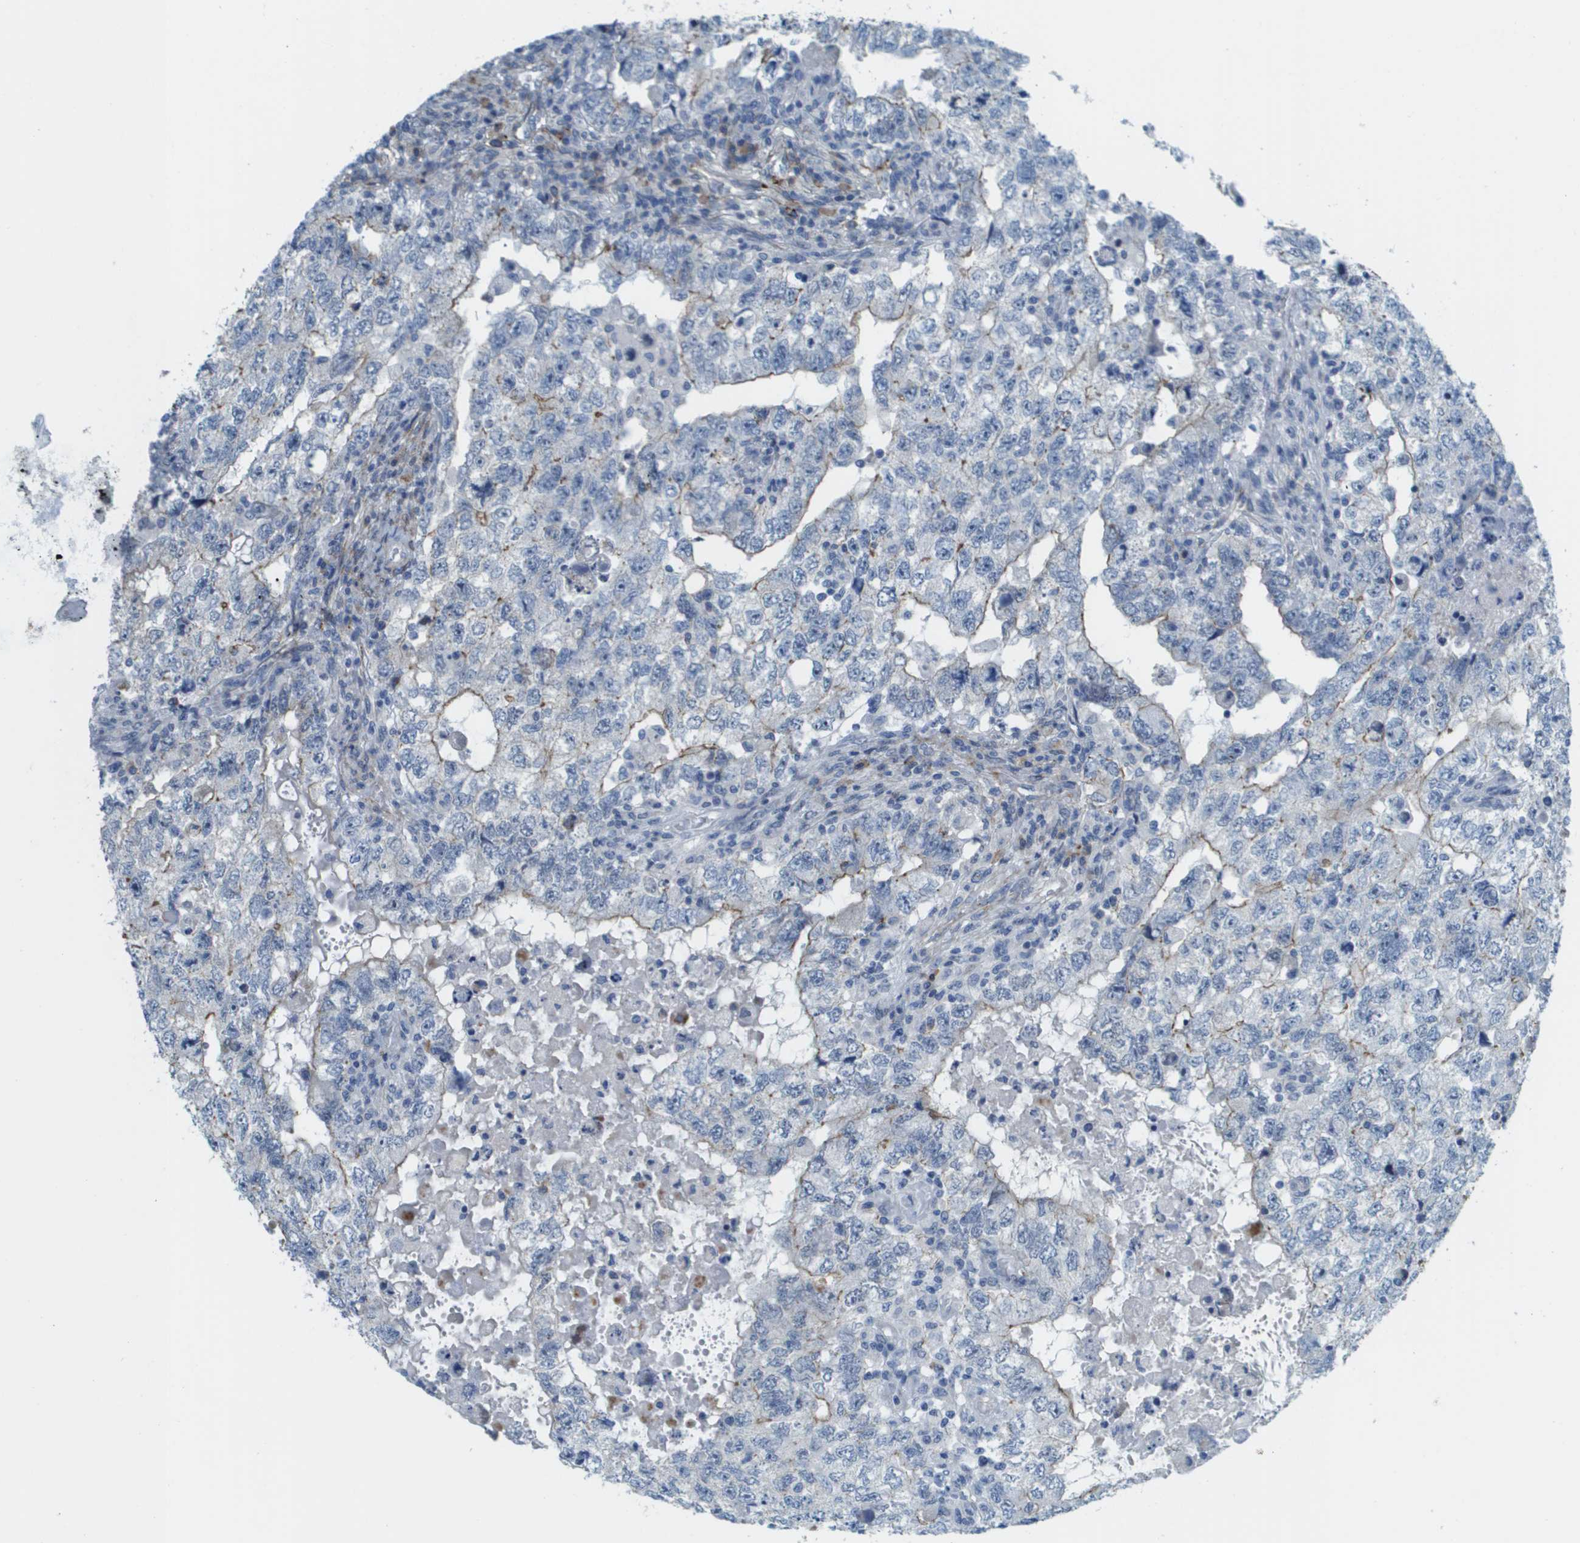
{"staining": {"intensity": "weak", "quantity": "<25%", "location": "cytoplasmic/membranous"}, "tissue": "testis cancer", "cell_type": "Tumor cells", "image_type": "cancer", "snomed": [{"axis": "morphology", "description": "Carcinoma, Embryonal, NOS"}, {"axis": "topography", "description": "Testis"}], "caption": "There is no significant expression in tumor cells of testis cancer. Brightfield microscopy of IHC stained with DAB (brown) and hematoxylin (blue), captured at high magnification.", "gene": "SDC1", "patient": {"sex": "male", "age": 36}}